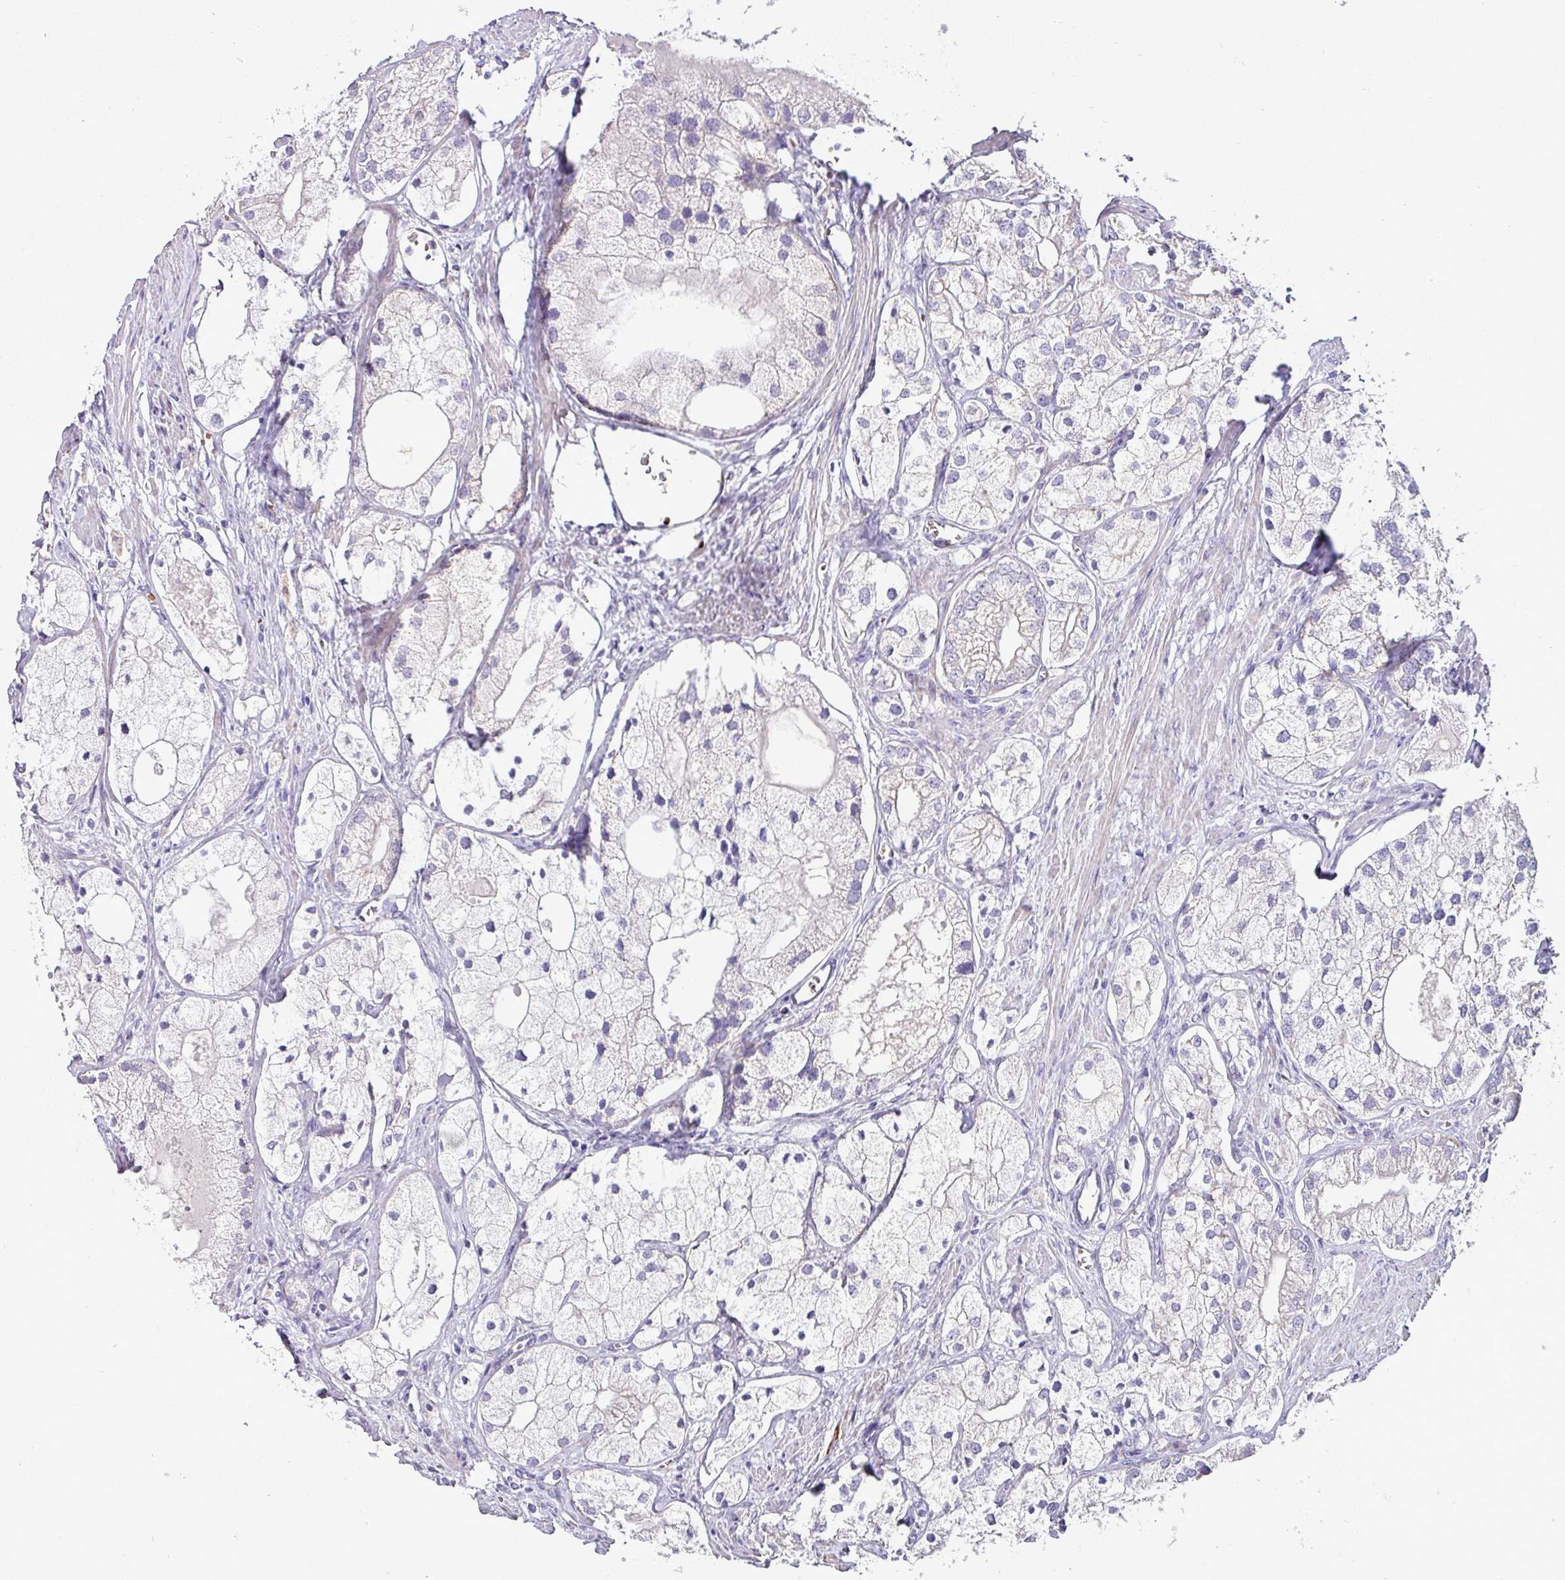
{"staining": {"intensity": "negative", "quantity": "none", "location": "none"}, "tissue": "prostate cancer", "cell_type": "Tumor cells", "image_type": "cancer", "snomed": [{"axis": "morphology", "description": "Adenocarcinoma, Low grade"}, {"axis": "topography", "description": "Prostate"}], "caption": "Tumor cells show no significant protein positivity in prostate adenocarcinoma (low-grade). The staining is performed using DAB (3,3'-diaminobenzidine) brown chromogen with nuclei counter-stained in using hematoxylin.", "gene": "NAPSA", "patient": {"sex": "male", "age": 69}}